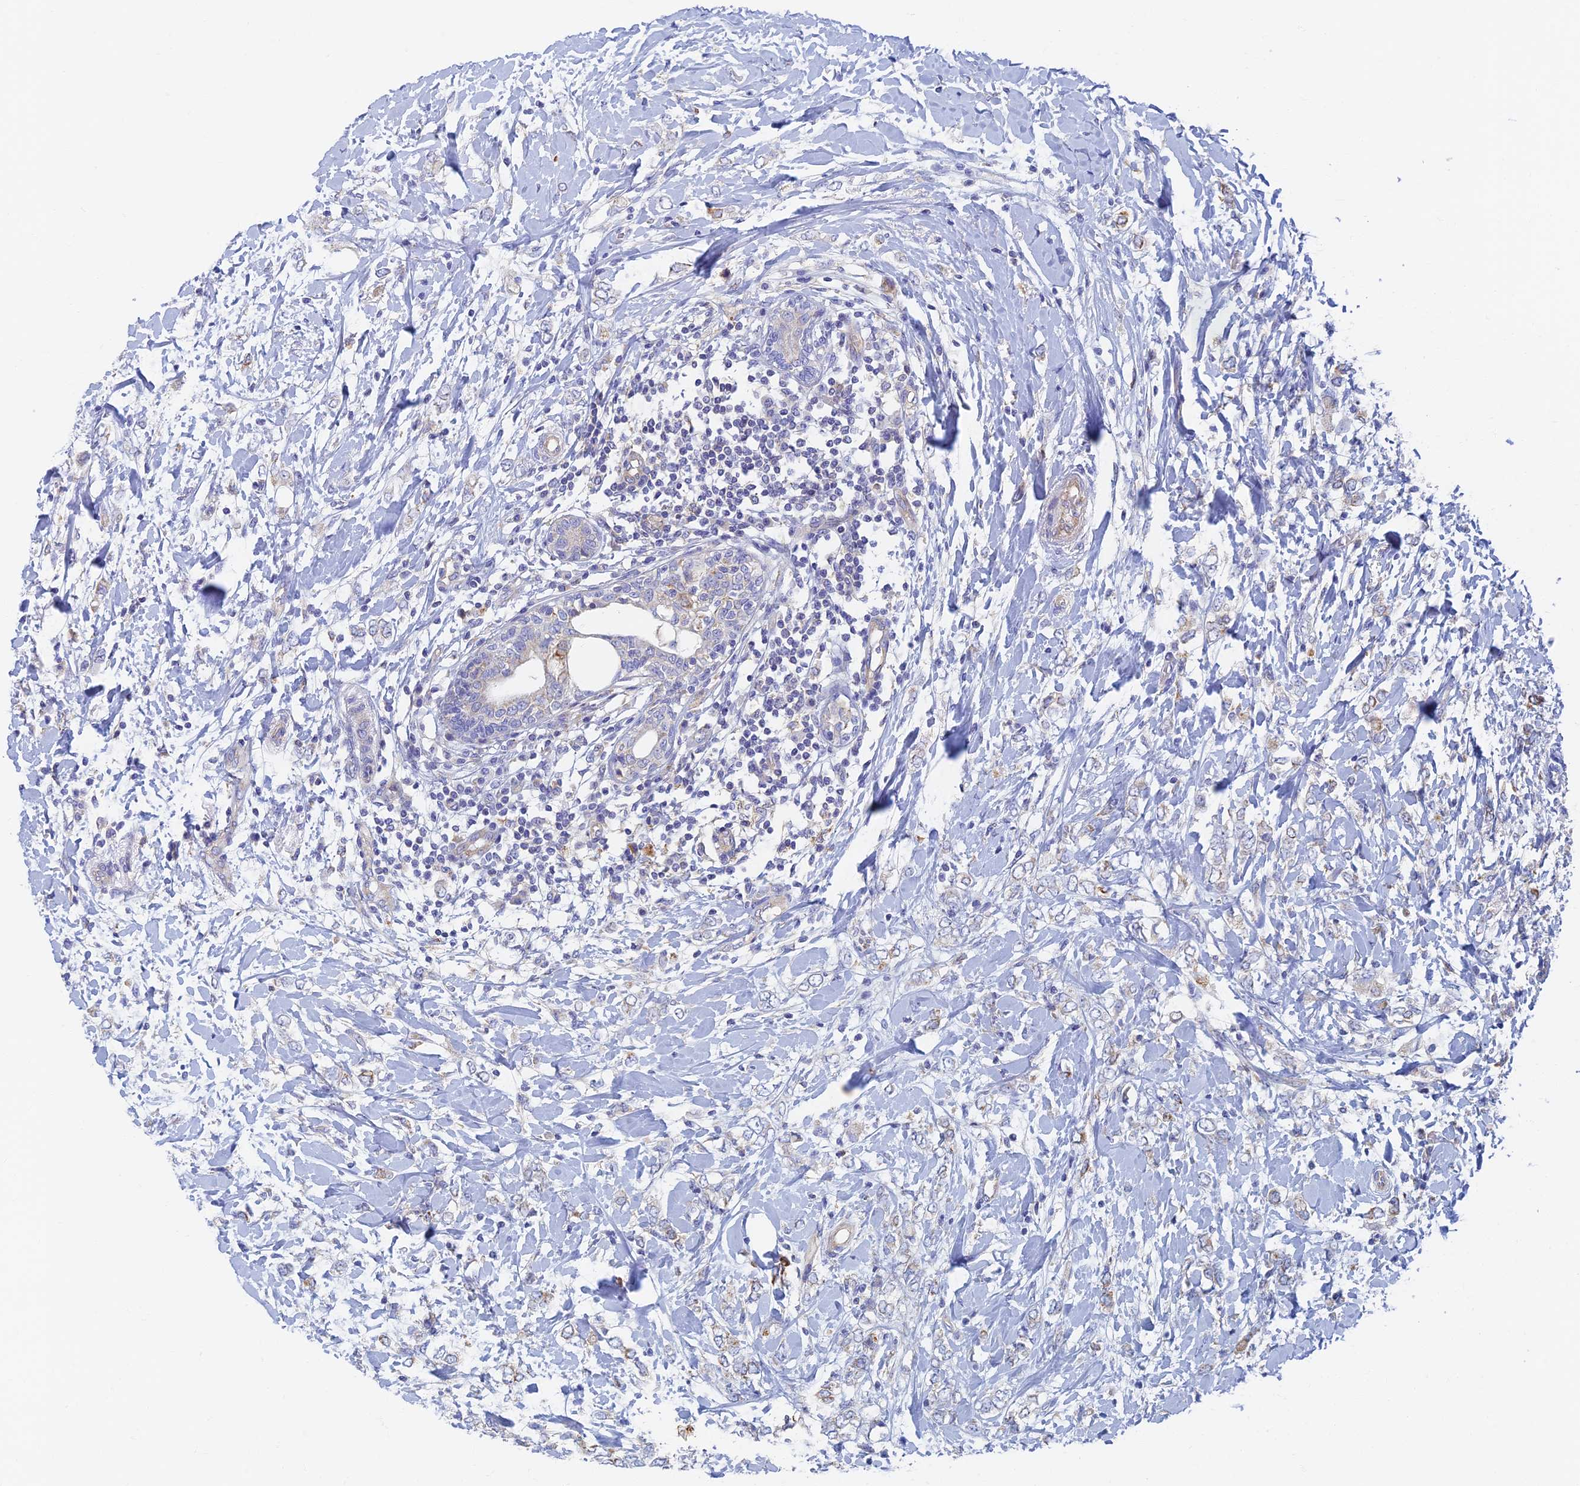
{"staining": {"intensity": "negative", "quantity": "none", "location": "none"}, "tissue": "breast cancer", "cell_type": "Tumor cells", "image_type": "cancer", "snomed": [{"axis": "morphology", "description": "Normal tissue, NOS"}, {"axis": "morphology", "description": "Lobular carcinoma"}, {"axis": "topography", "description": "Breast"}], "caption": "Micrograph shows no protein expression in tumor cells of breast cancer tissue.", "gene": "TMEM44", "patient": {"sex": "female", "age": 47}}